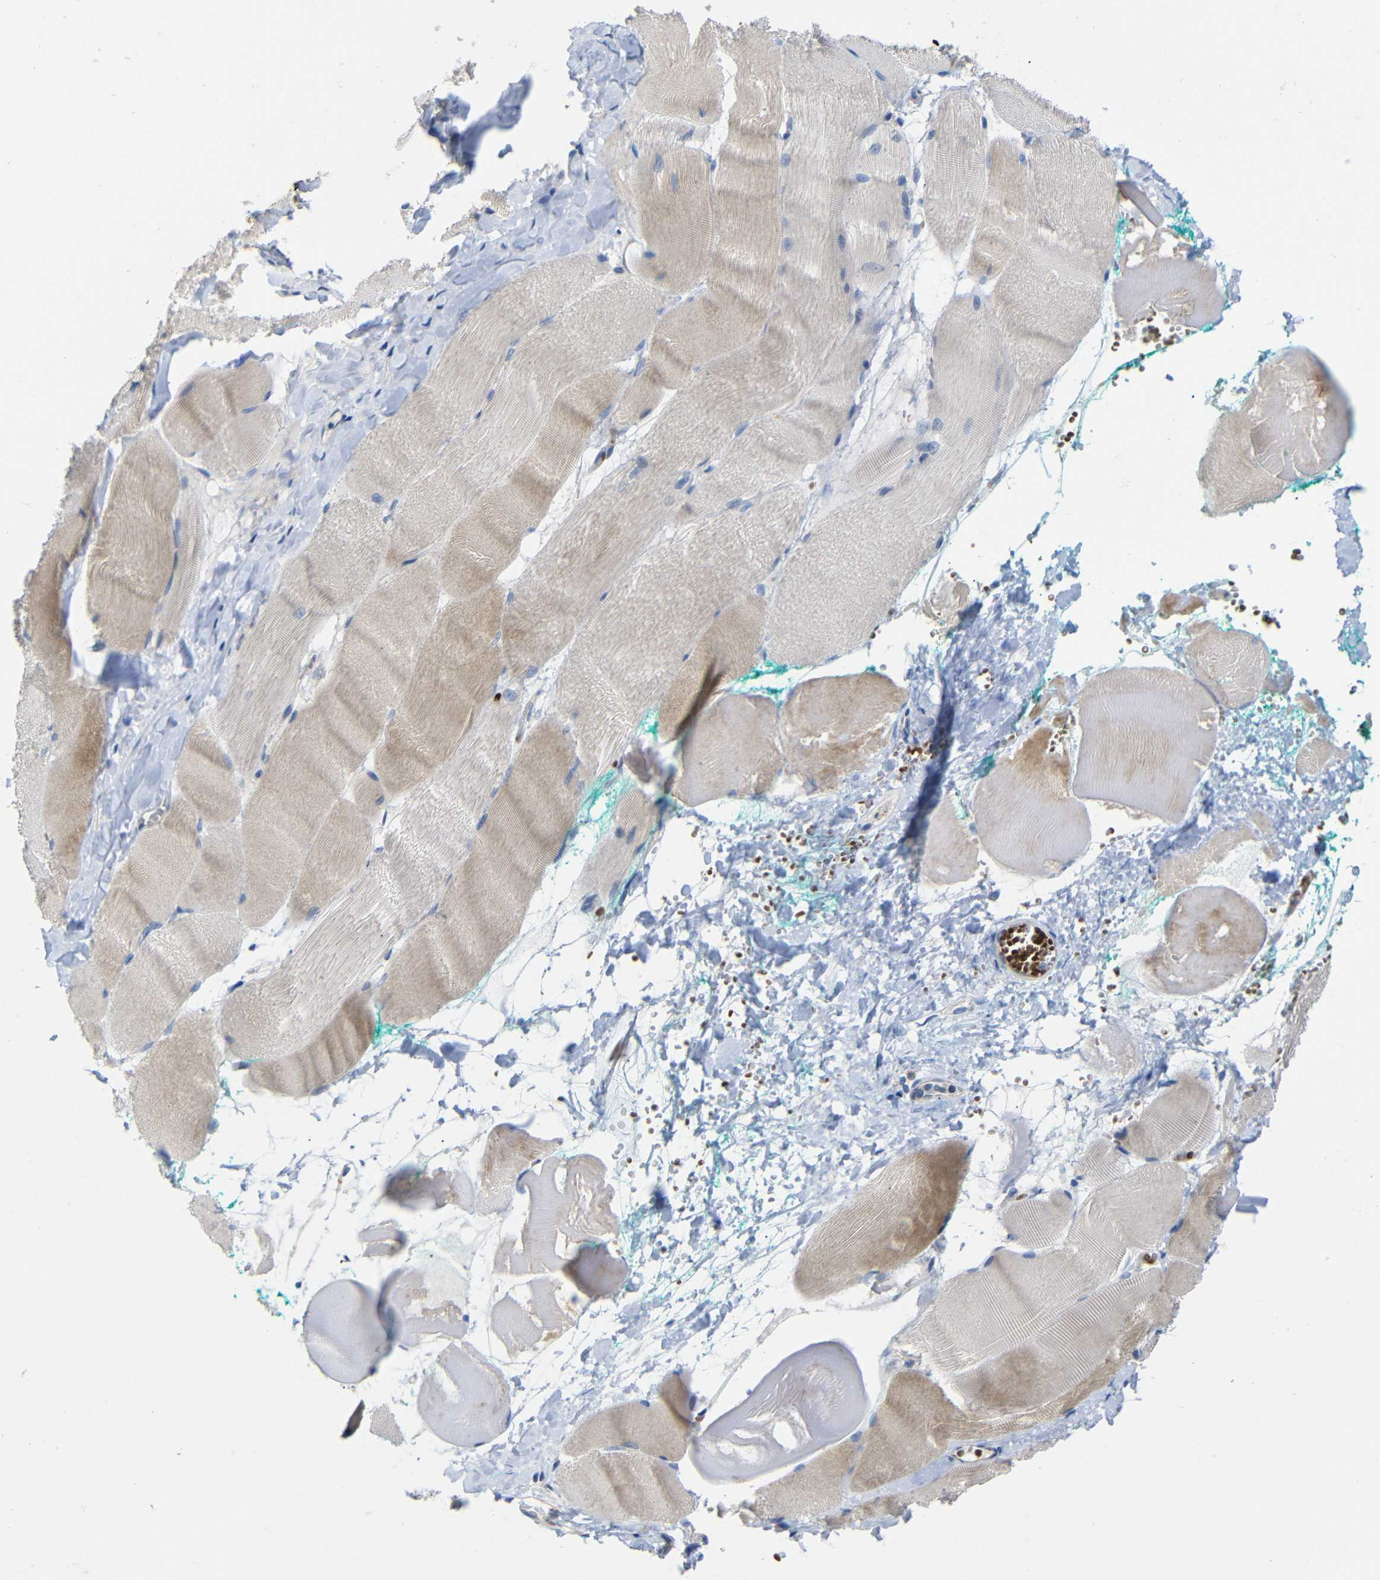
{"staining": {"intensity": "weak", "quantity": "<25%", "location": "cytoplasmic/membranous"}, "tissue": "skeletal muscle", "cell_type": "Myocytes", "image_type": "normal", "snomed": [{"axis": "morphology", "description": "Normal tissue, NOS"}, {"axis": "morphology", "description": "Squamous cell carcinoma, NOS"}, {"axis": "topography", "description": "Skeletal muscle"}], "caption": "IHC photomicrograph of normal skeletal muscle: human skeletal muscle stained with DAB displays no significant protein positivity in myocytes.", "gene": "TBC1D32", "patient": {"sex": "male", "age": 51}}